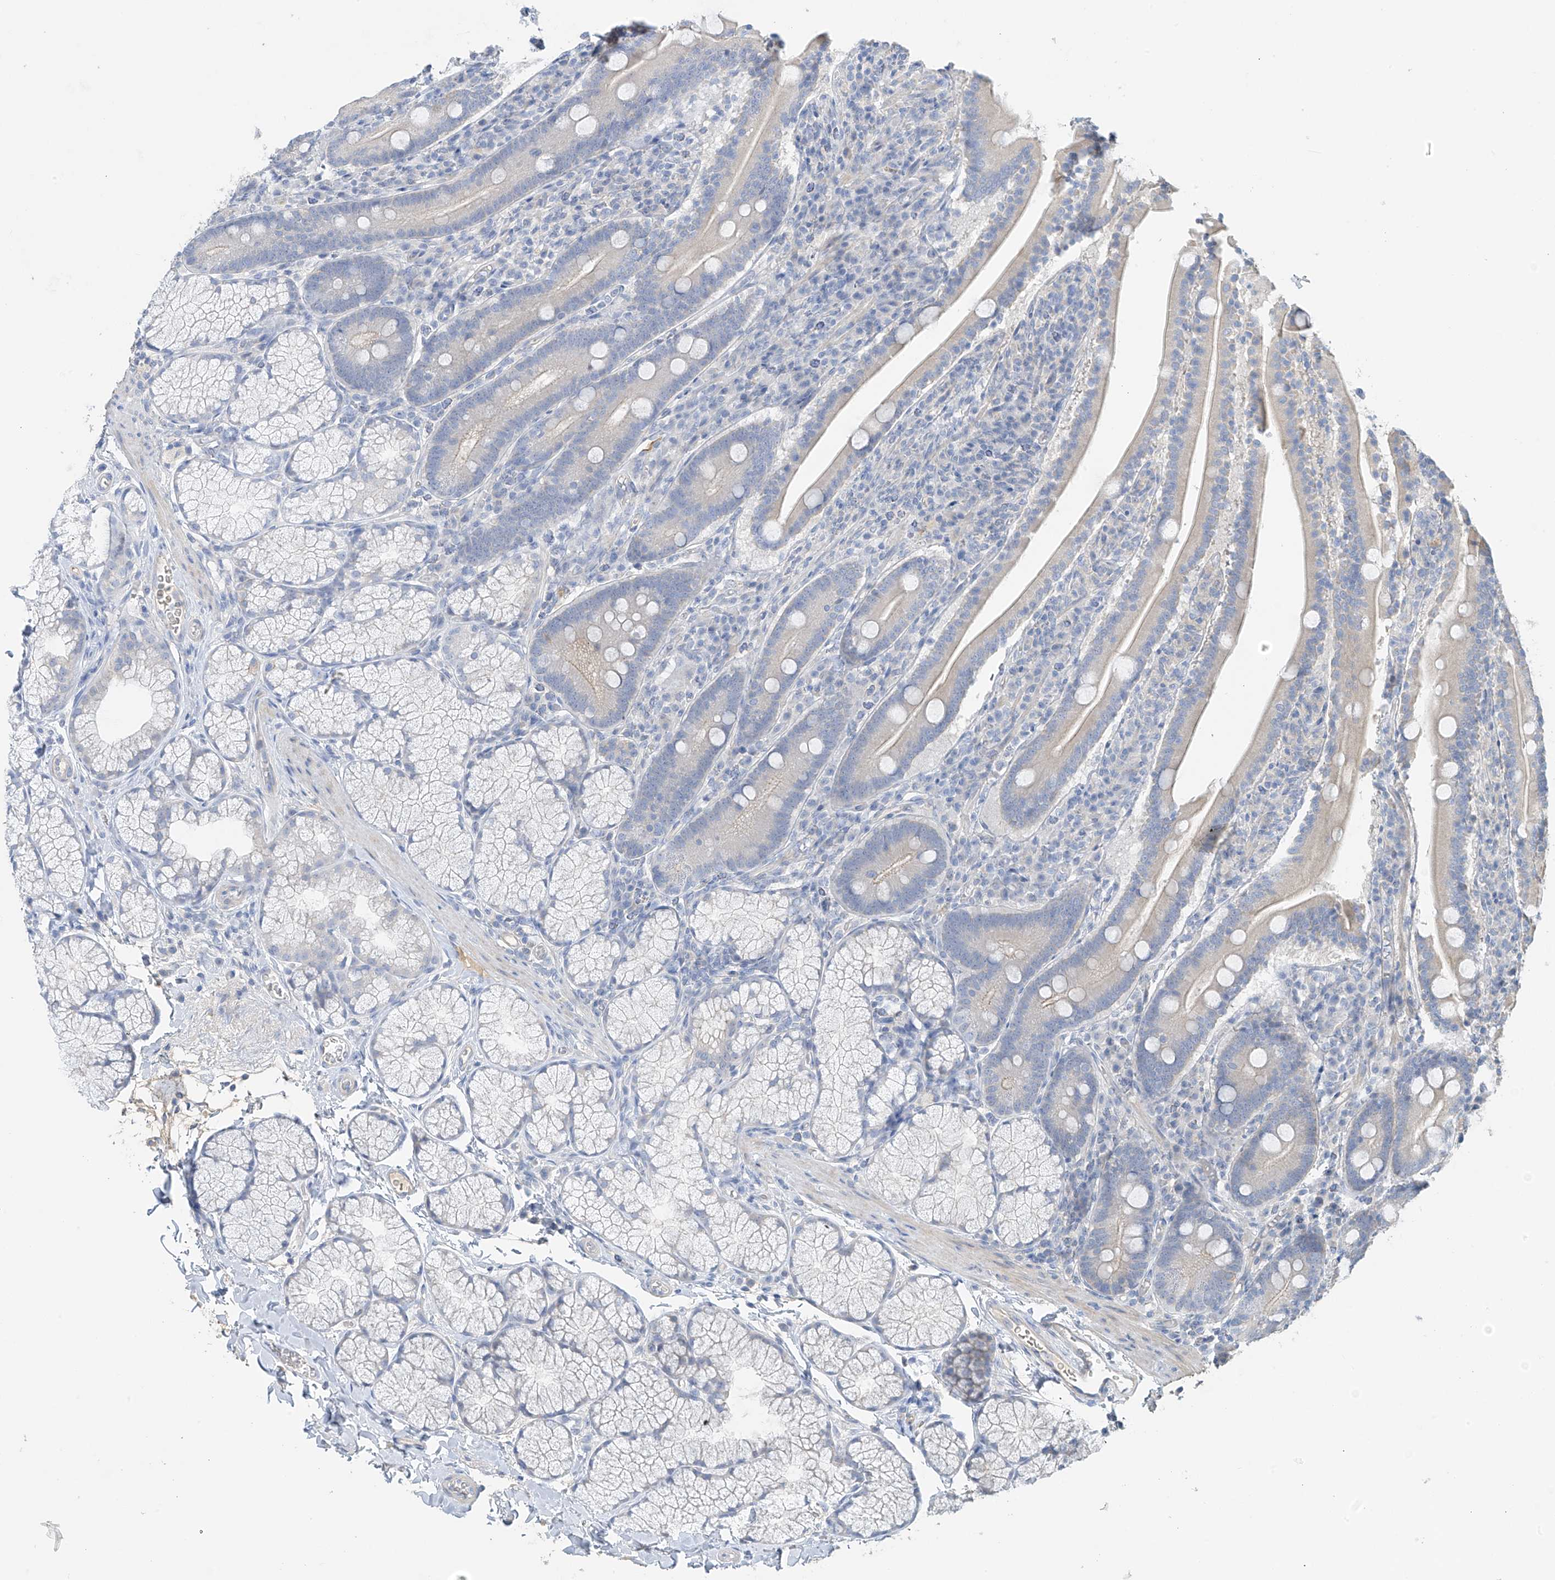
{"staining": {"intensity": "negative", "quantity": "none", "location": "none"}, "tissue": "duodenum", "cell_type": "Glandular cells", "image_type": "normal", "snomed": [{"axis": "morphology", "description": "Normal tissue, NOS"}, {"axis": "topography", "description": "Duodenum"}], "caption": "The immunohistochemistry (IHC) micrograph has no significant expression in glandular cells of duodenum. (DAB IHC with hematoxylin counter stain).", "gene": "PRSS12", "patient": {"sex": "male", "age": 35}}